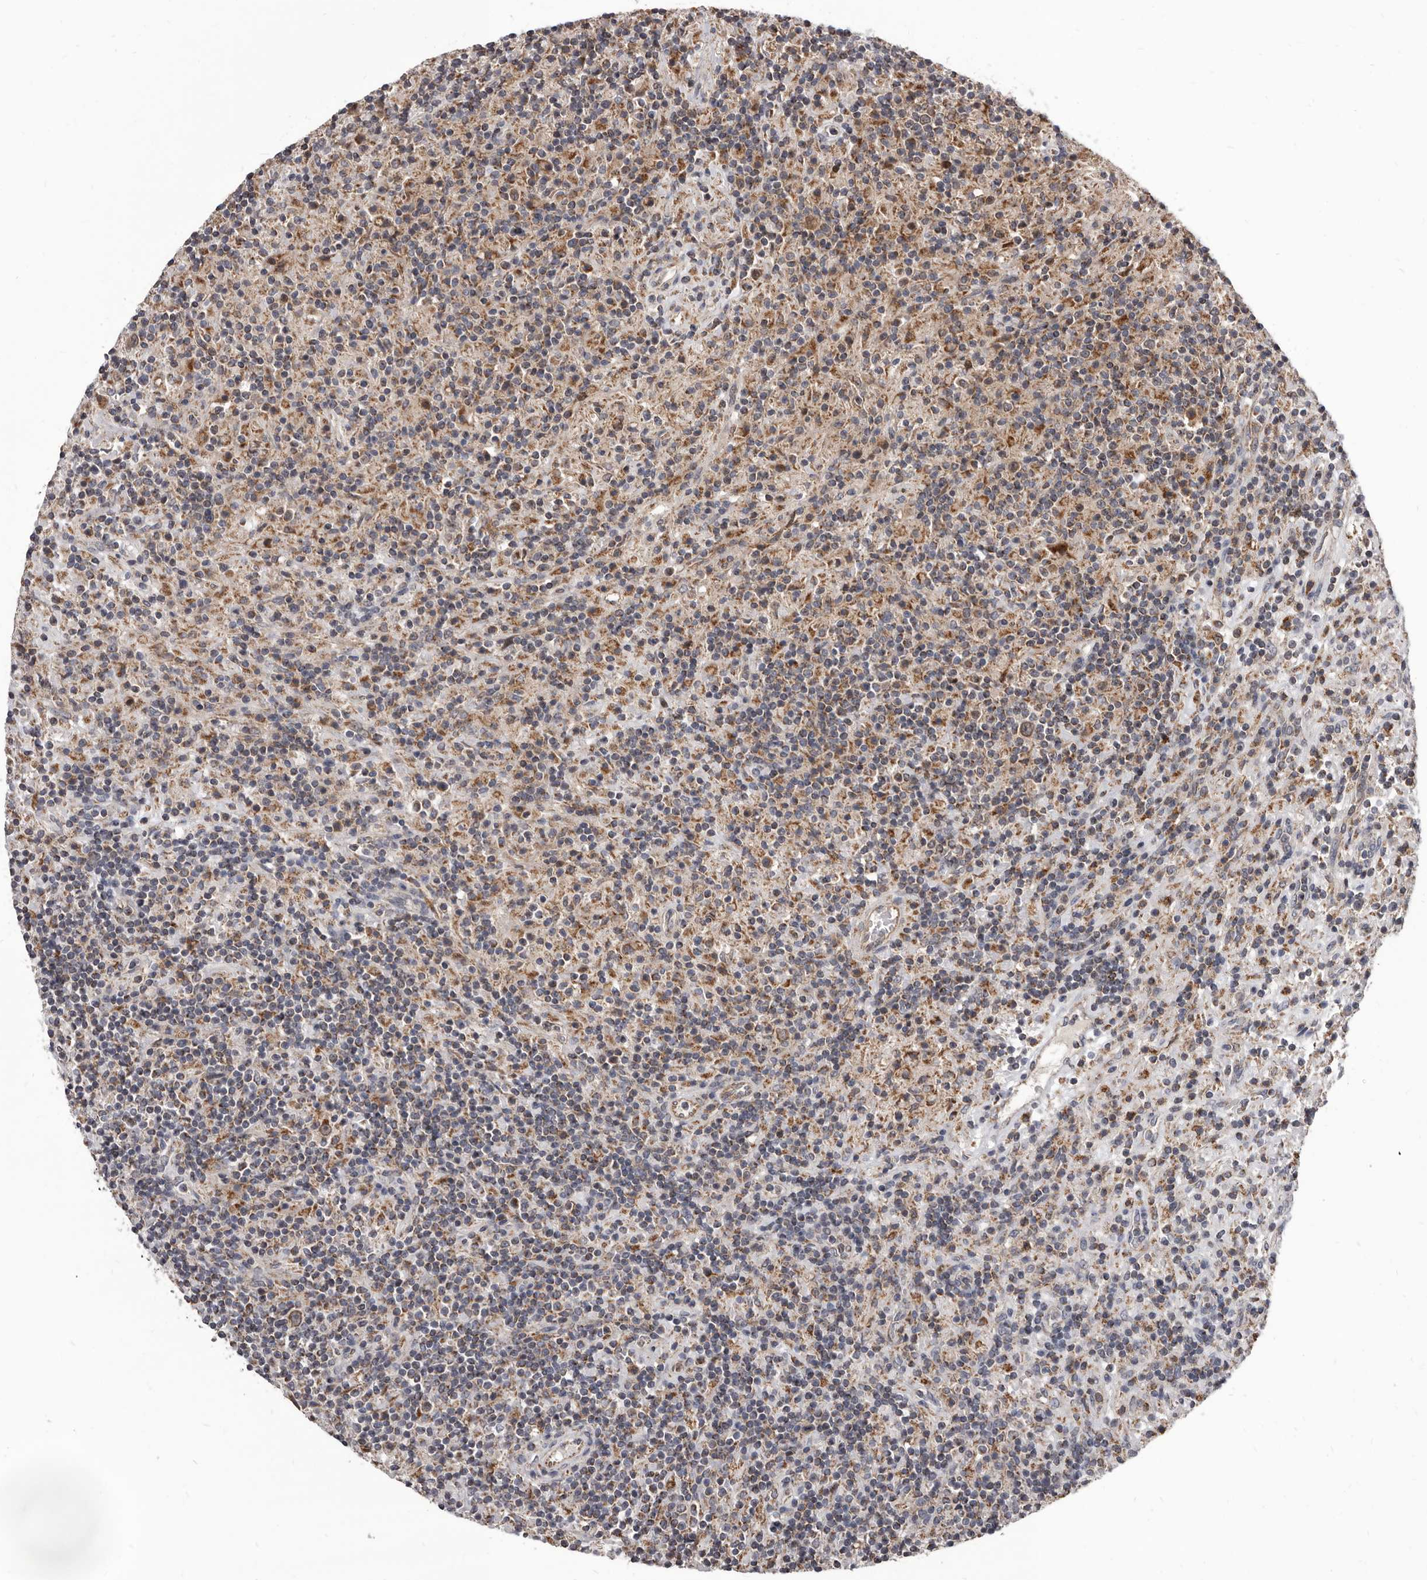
{"staining": {"intensity": "weak", "quantity": ">75%", "location": "cytoplasmic/membranous"}, "tissue": "lymphoma", "cell_type": "Tumor cells", "image_type": "cancer", "snomed": [{"axis": "morphology", "description": "Hodgkin's disease, NOS"}, {"axis": "topography", "description": "Lymph node"}], "caption": "High-power microscopy captured an IHC image of Hodgkin's disease, revealing weak cytoplasmic/membranous positivity in approximately >75% of tumor cells.", "gene": "MAP3K14", "patient": {"sex": "male", "age": 70}}